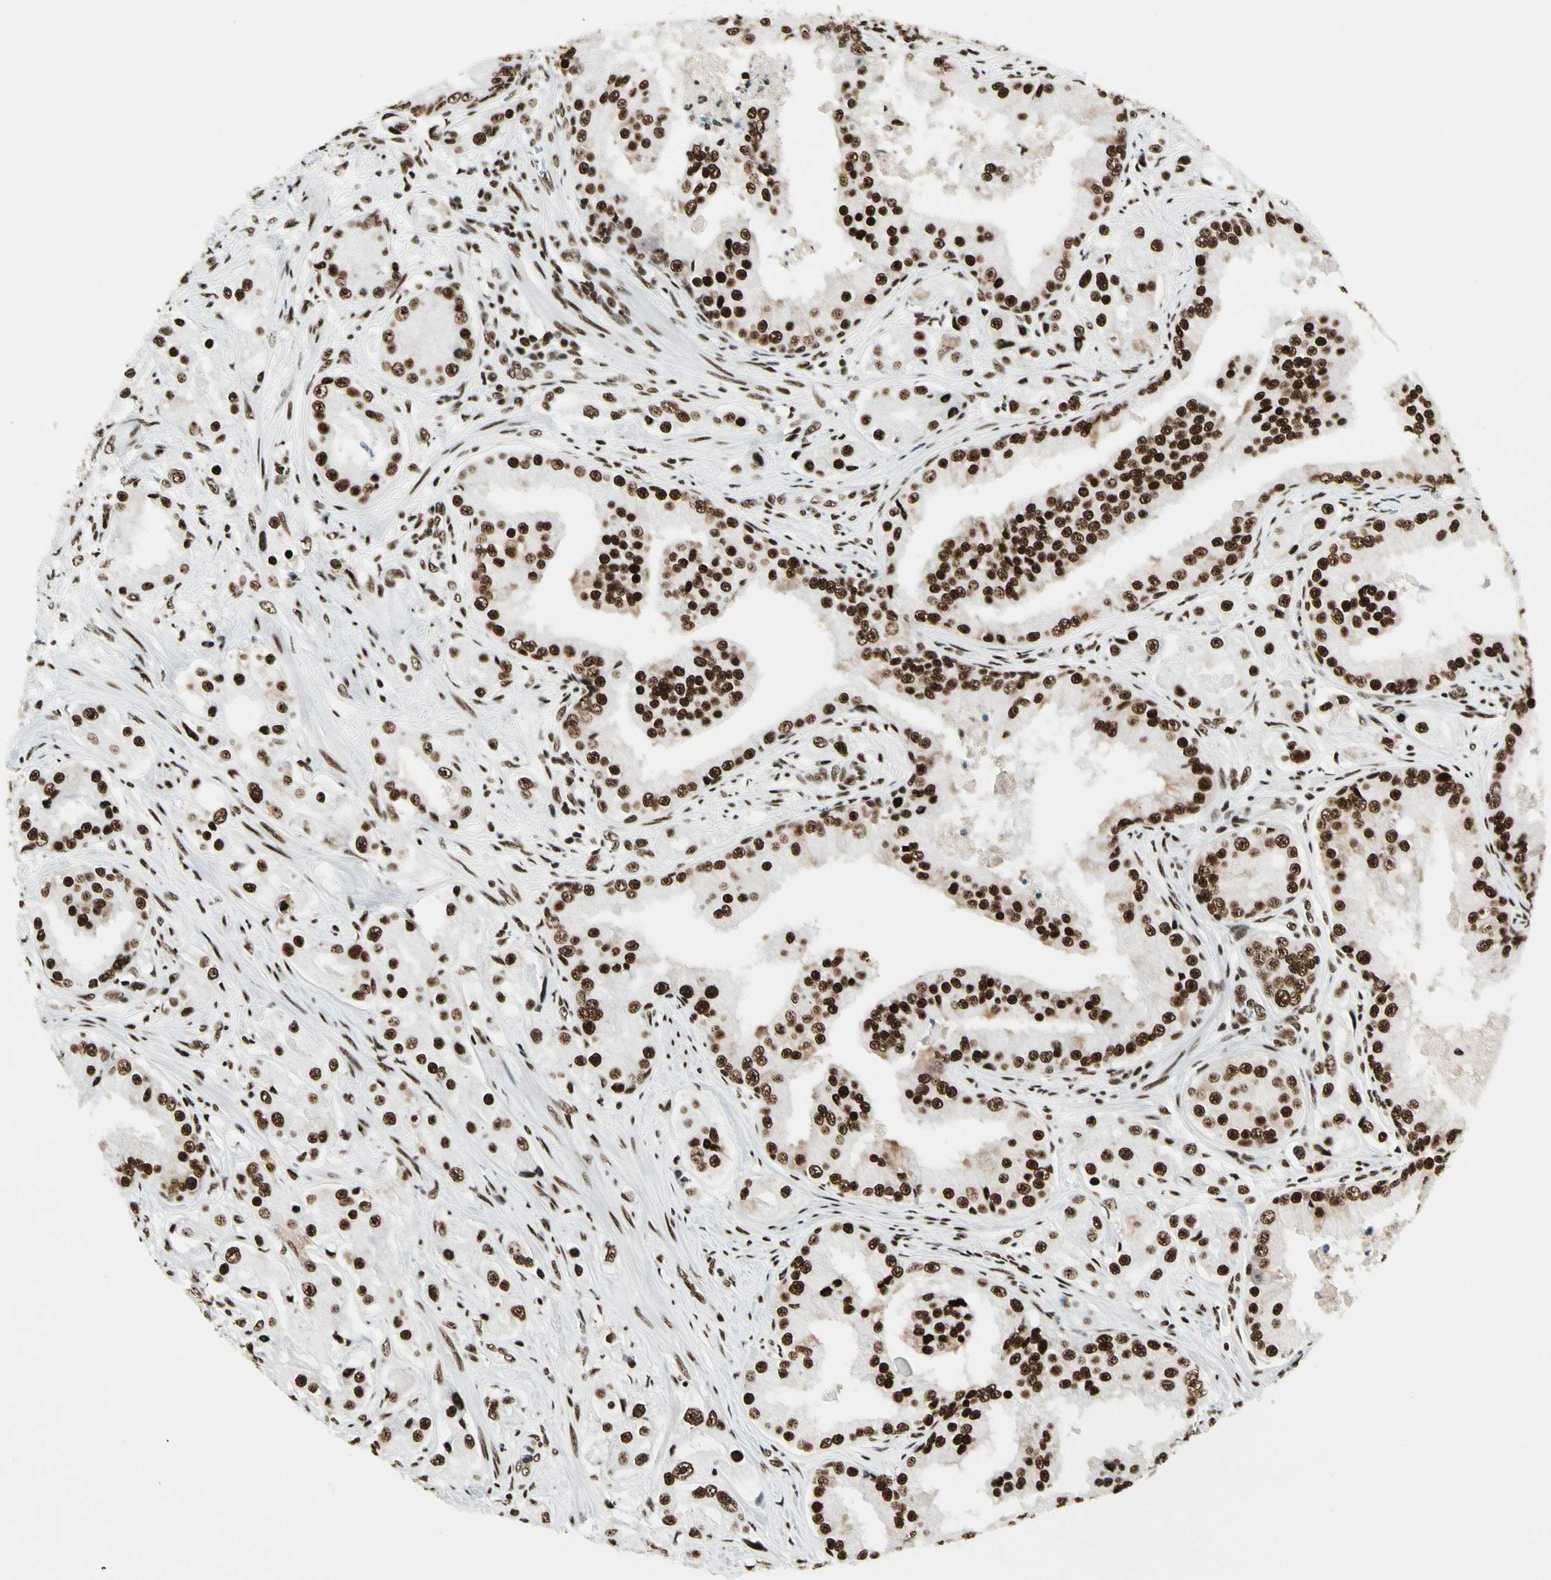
{"staining": {"intensity": "strong", "quantity": ">75%", "location": "nuclear"}, "tissue": "prostate cancer", "cell_type": "Tumor cells", "image_type": "cancer", "snomed": [{"axis": "morphology", "description": "Adenocarcinoma, High grade"}, {"axis": "topography", "description": "Prostate"}], "caption": "Immunohistochemical staining of human adenocarcinoma (high-grade) (prostate) demonstrates strong nuclear protein expression in about >75% of tumor cells.", "gene": "CCAR1", "patient": {"sex": "male", "age": 73}}